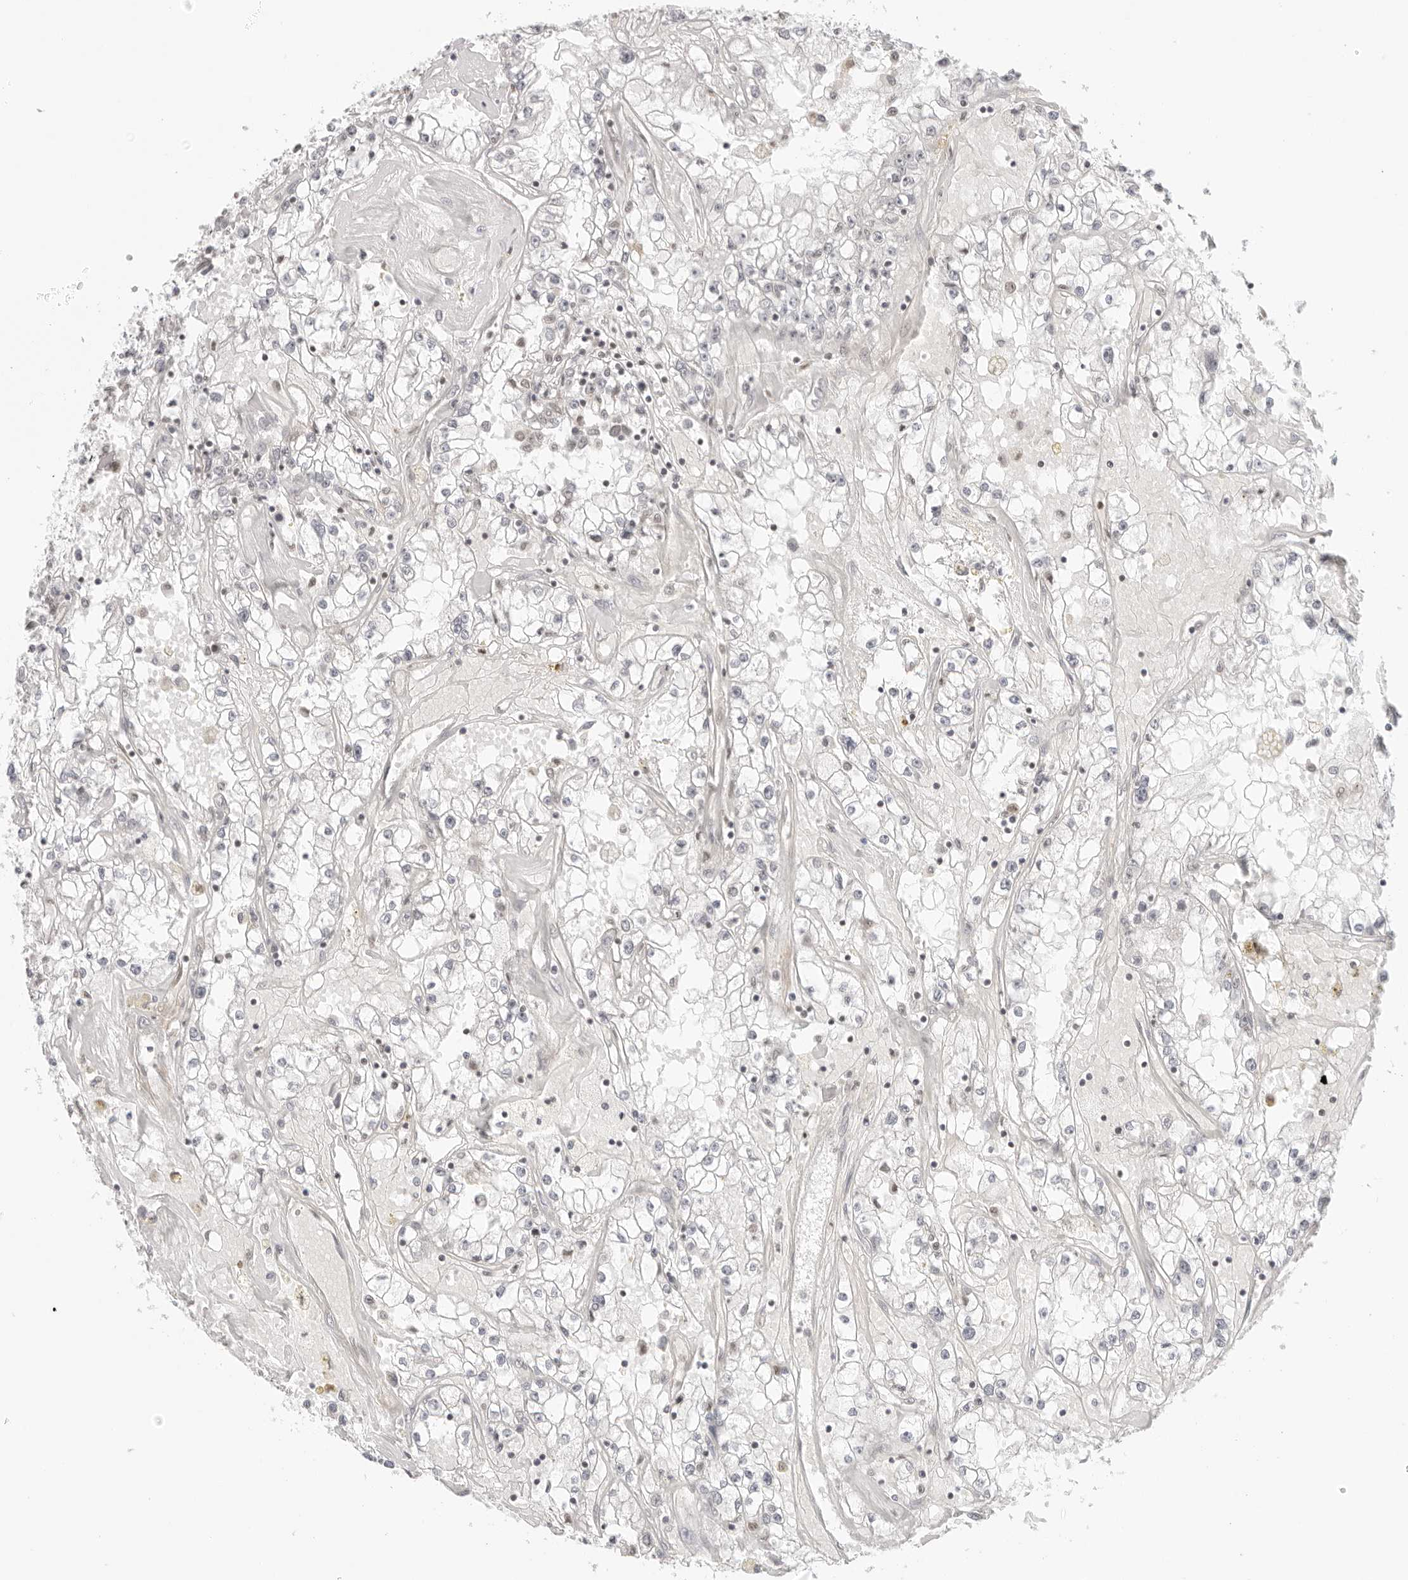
{"staining": {"intensity": "negative", "quantity": "none", "location": "none"}, "tissue": "renal cancer", "cell_type": "Tumor cells", "image_type": "cancer", "snomed": [{"axis": "morphology", "description": "Adenocarcinoma, NOS"}, {"axis": "topography", "description": "Kidney"}], "caption": "Tumor cells show no significant staining in adenocarcinoma (renal).", "gene": "TCIM", "patient": {"sex": "male", "age": 56}}